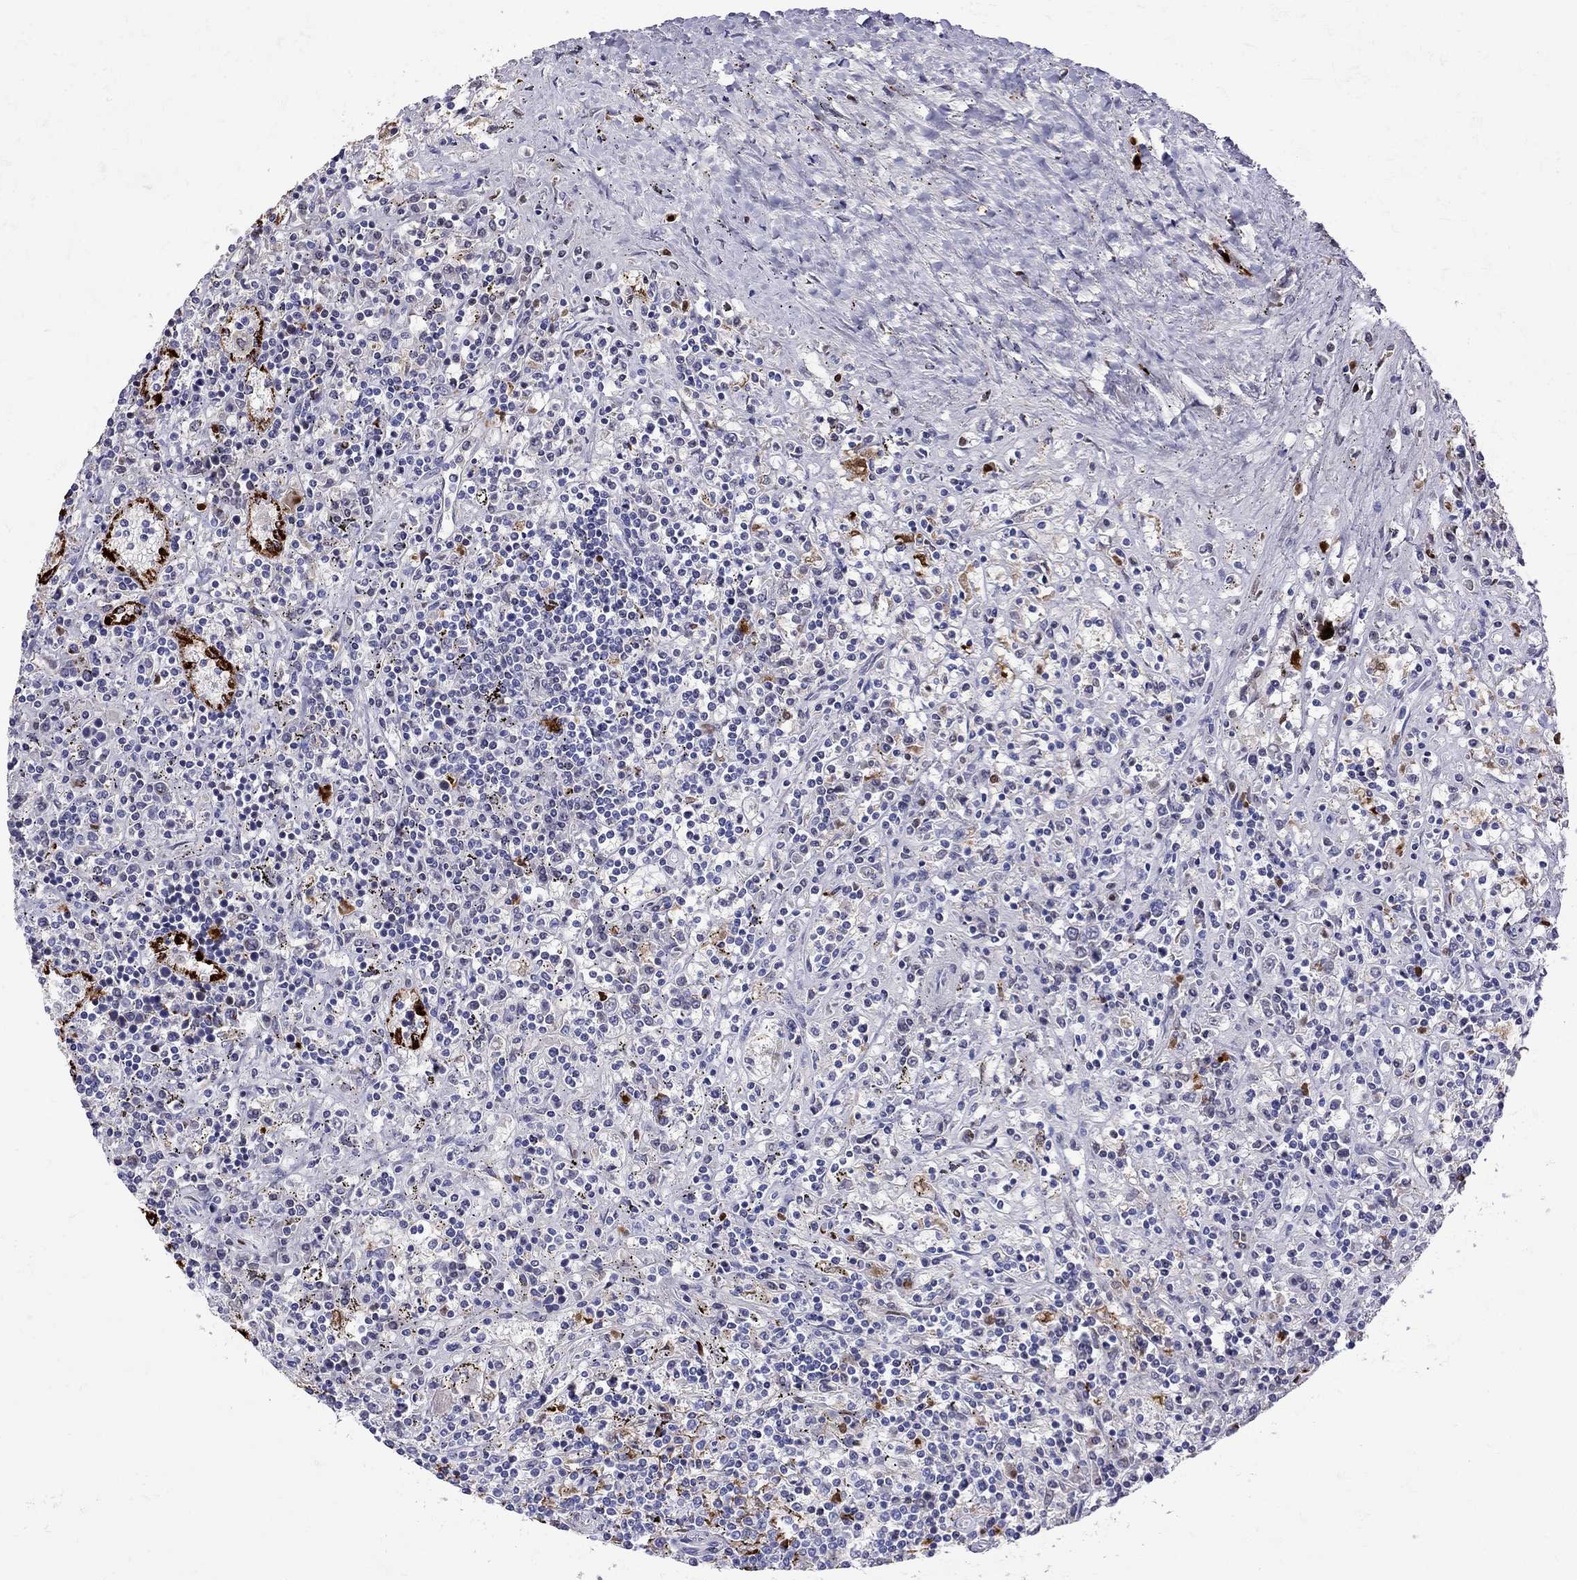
{"staining": {"intensity": "negative", "quantity": "none", "location": "none"}, "tissue": "lymphoma", "cell_type": "Tumor cells", "image_type": "cancer", "snomed": [{"axis": "morphology", "description": "Malignant lymphoma, non-Hodgkin's type, Low grade"}, {"axis": "topography", "description": "Spleen"}], "caption": "Human lymphoma stained for a protein using immunohistochemistry demonstrates no positivity in tumor cells.", "gene": "SERPINA3", "patient": {"sex": "male", "age": 62}}